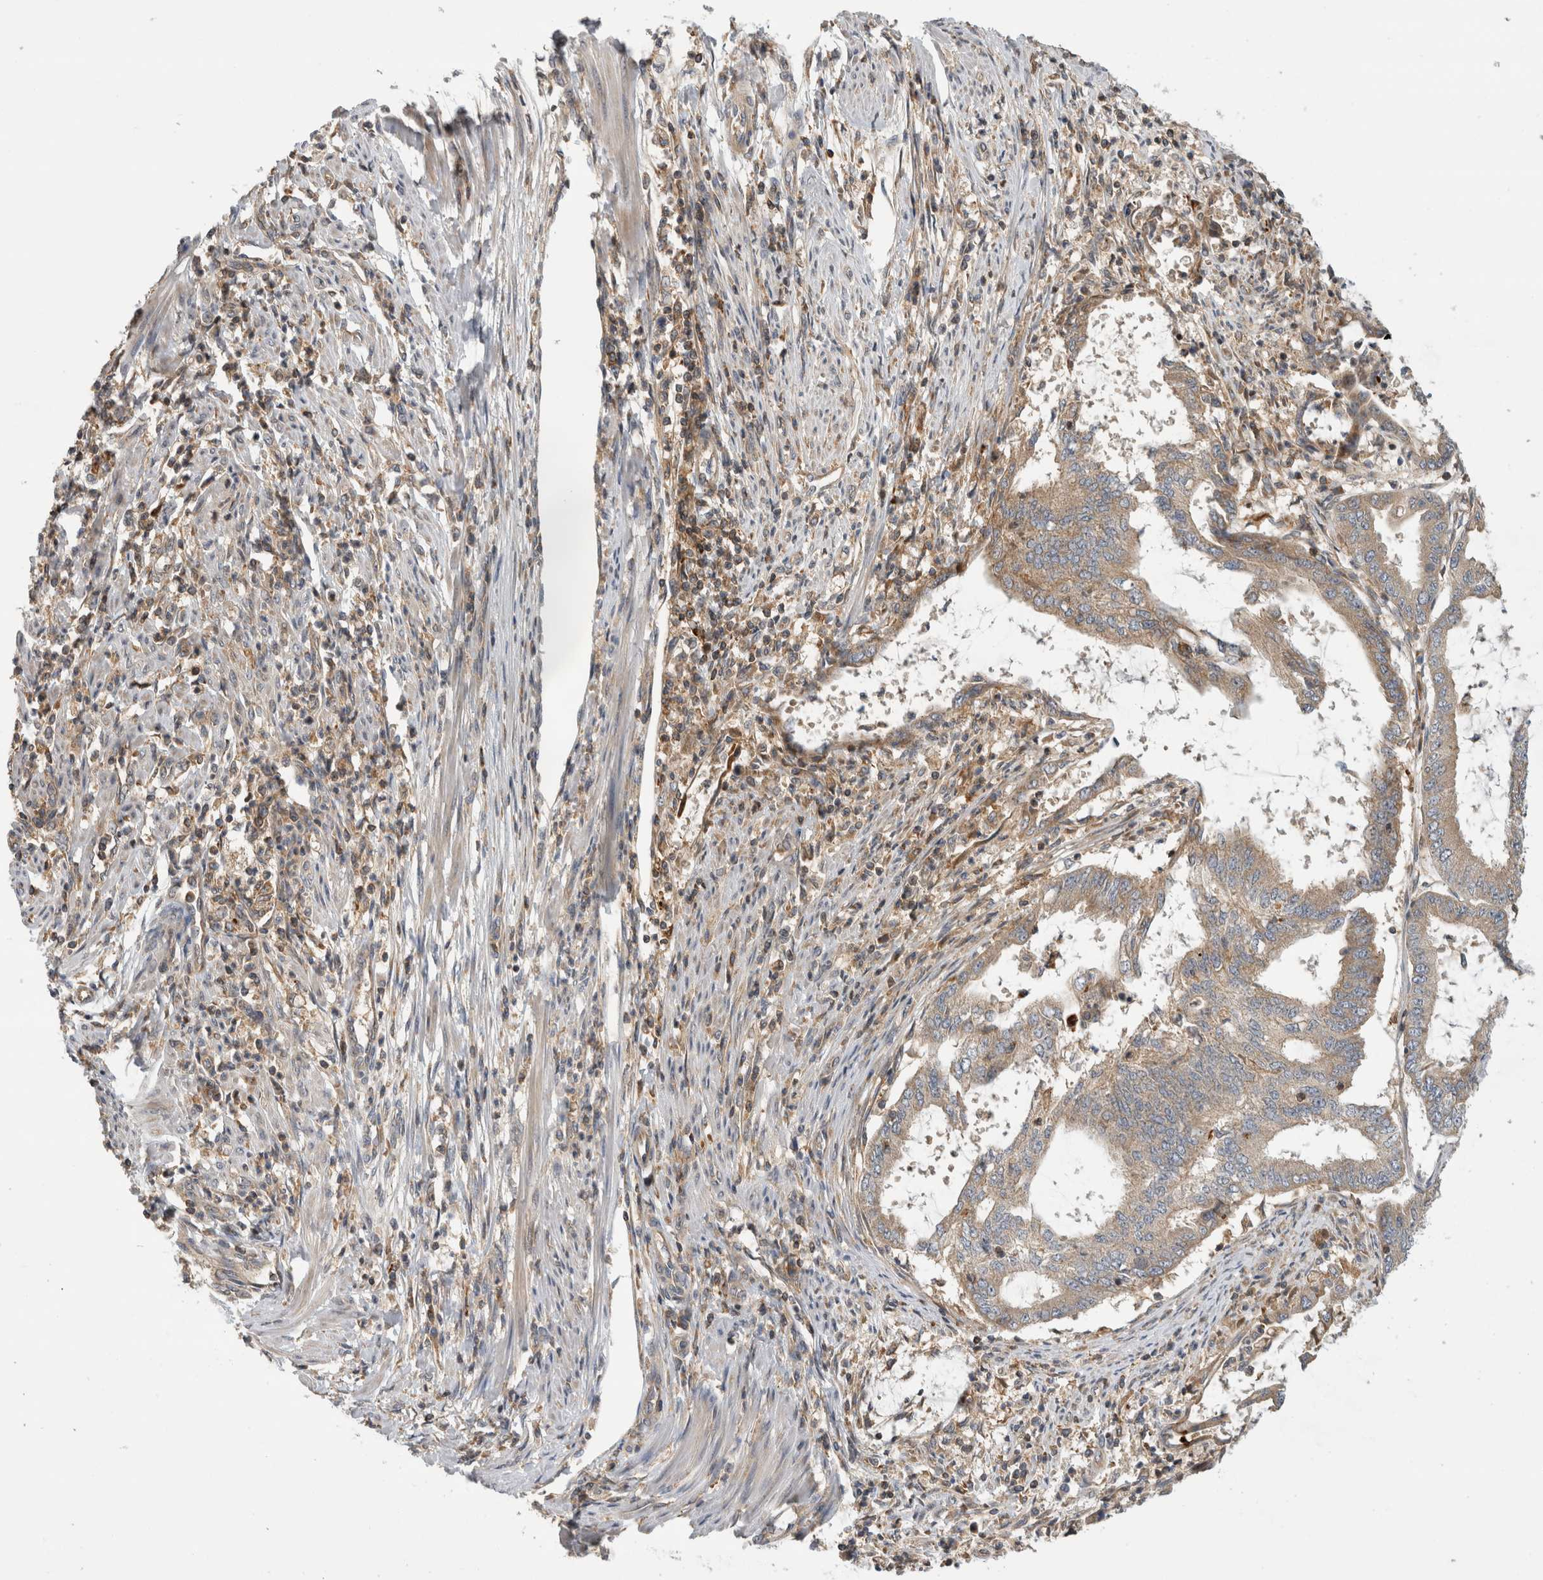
{"staining": {"intensity": "moderate", "quantity": ">75%", "location": "cytoplasmic/membranous"}, "tissue": "endometrial cancer", "cell_type": "Tumor cells", "image_type": "cancer", "snomed": [{"axis": "morphology", "description": "Adenocarcinoma, NOS"}, {"axis": "topography", "description": "Endometrium"}], "caption": "Immunohistochemistry (IHC) staining of endometrial cancer, which displays medium levels of moderate cytoplasmic/membranous expression in about >75% of tumor cells indicating moderate cytoplasmic/membranous protein positivity. The staining was performed using DAB (brown) for protein detection and nuclei were counterstained in hematoxylin (blue).", "gene": "GRIK2", "patient": {"sex": "female", "age": 51}}